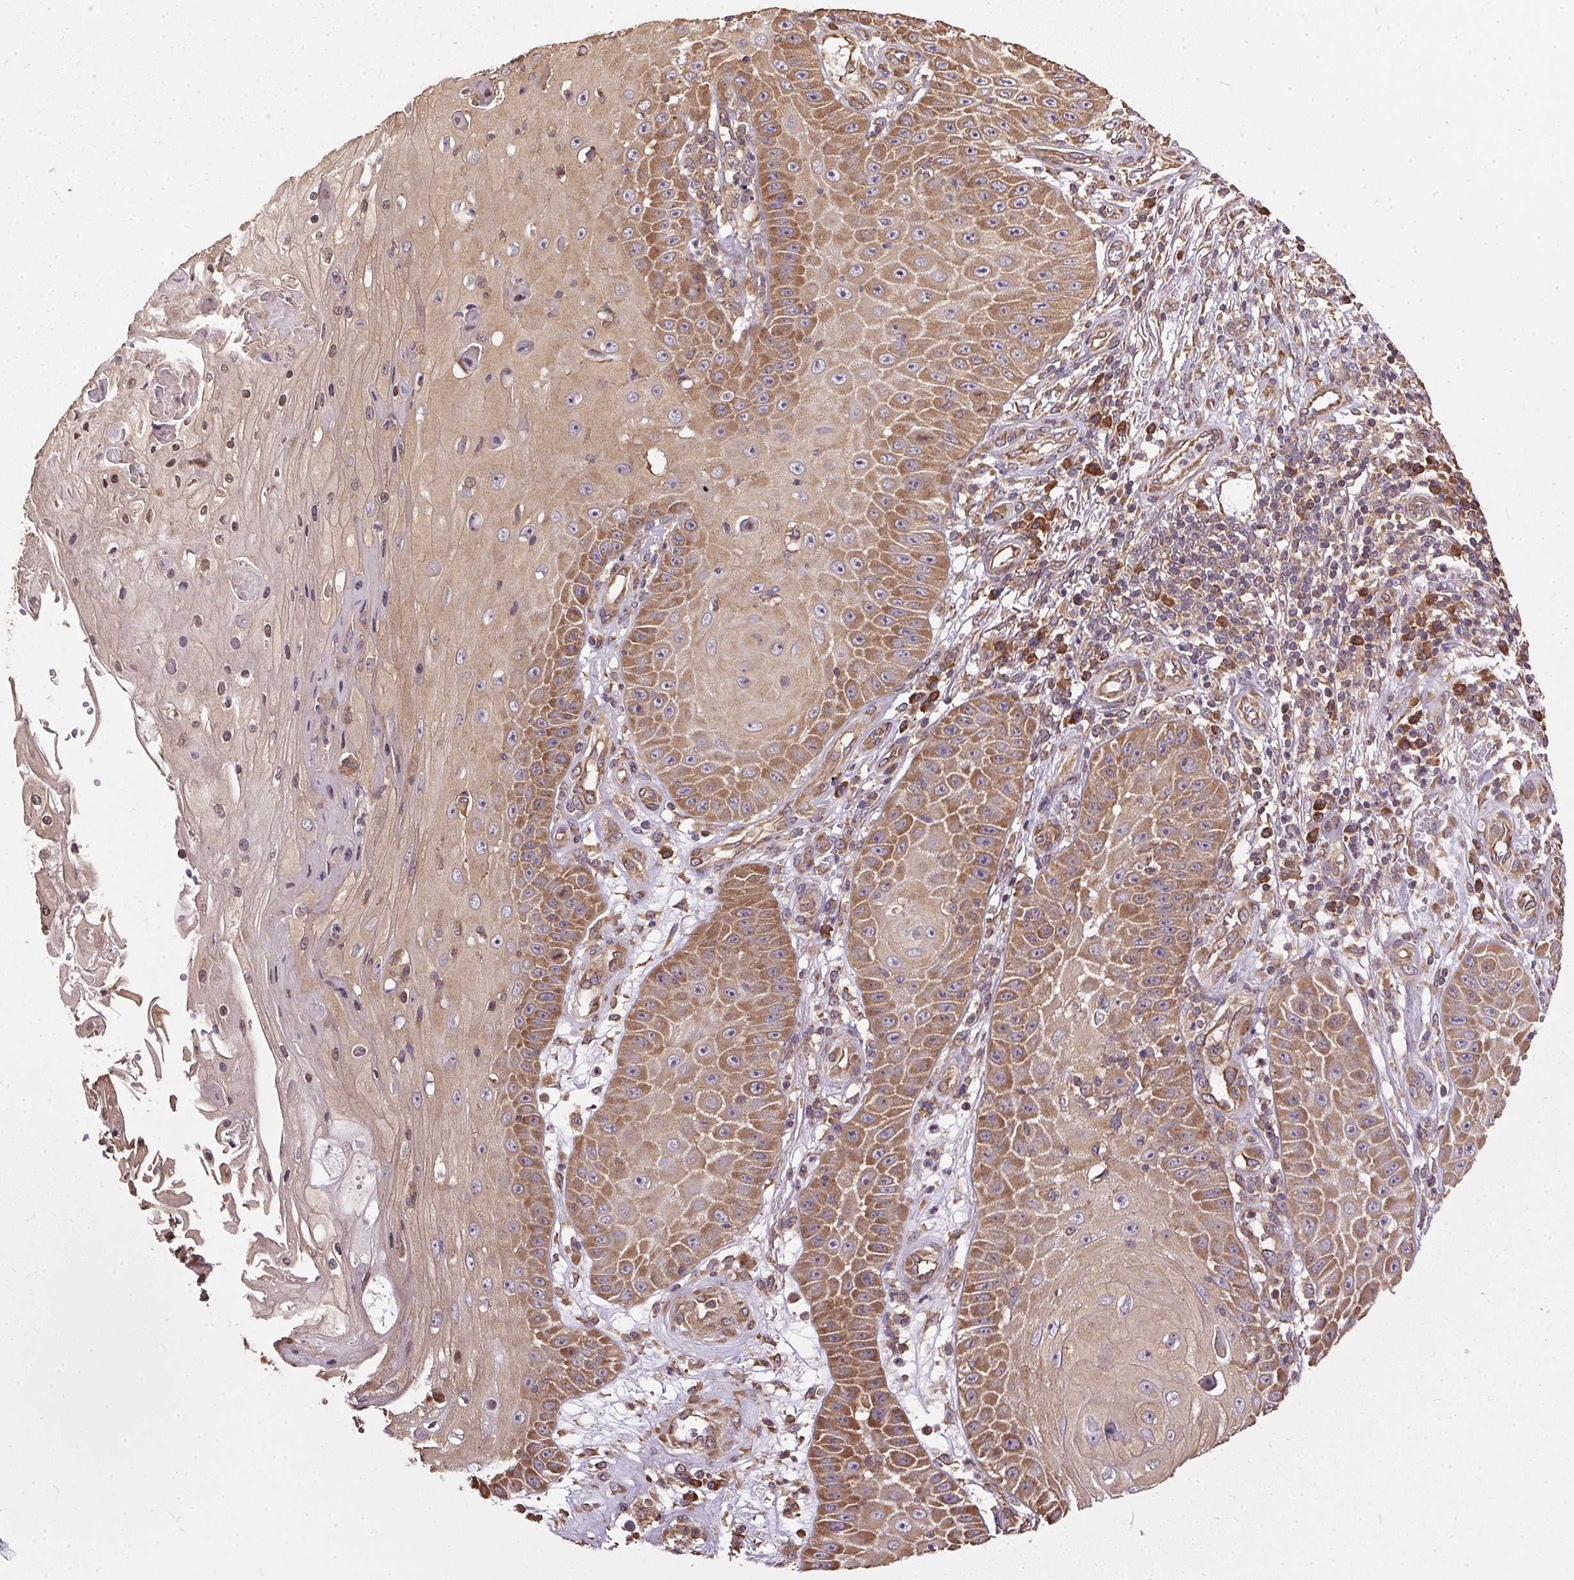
{"staining": {"intensity": "moderate", "quantity": ">75%", "location": "cytoplasmic/membranous"}, "tissue": "skin cancer", "cell_type": "Tumor cells", "image_type": "cancer", "snomed": [{"axis": "morphology", "description": "Squamous cell carcinoma, NOS"}, {"axis": "topography", "description": "Skin"}], "caption": "Moderate cytoplasmic/membranous staining is seen in about >75% of tumor cells in skin cancer (squamous cell carcinoma).", "gene": "EIF2S1", "patient": {"sex": "male", "age": 70}}